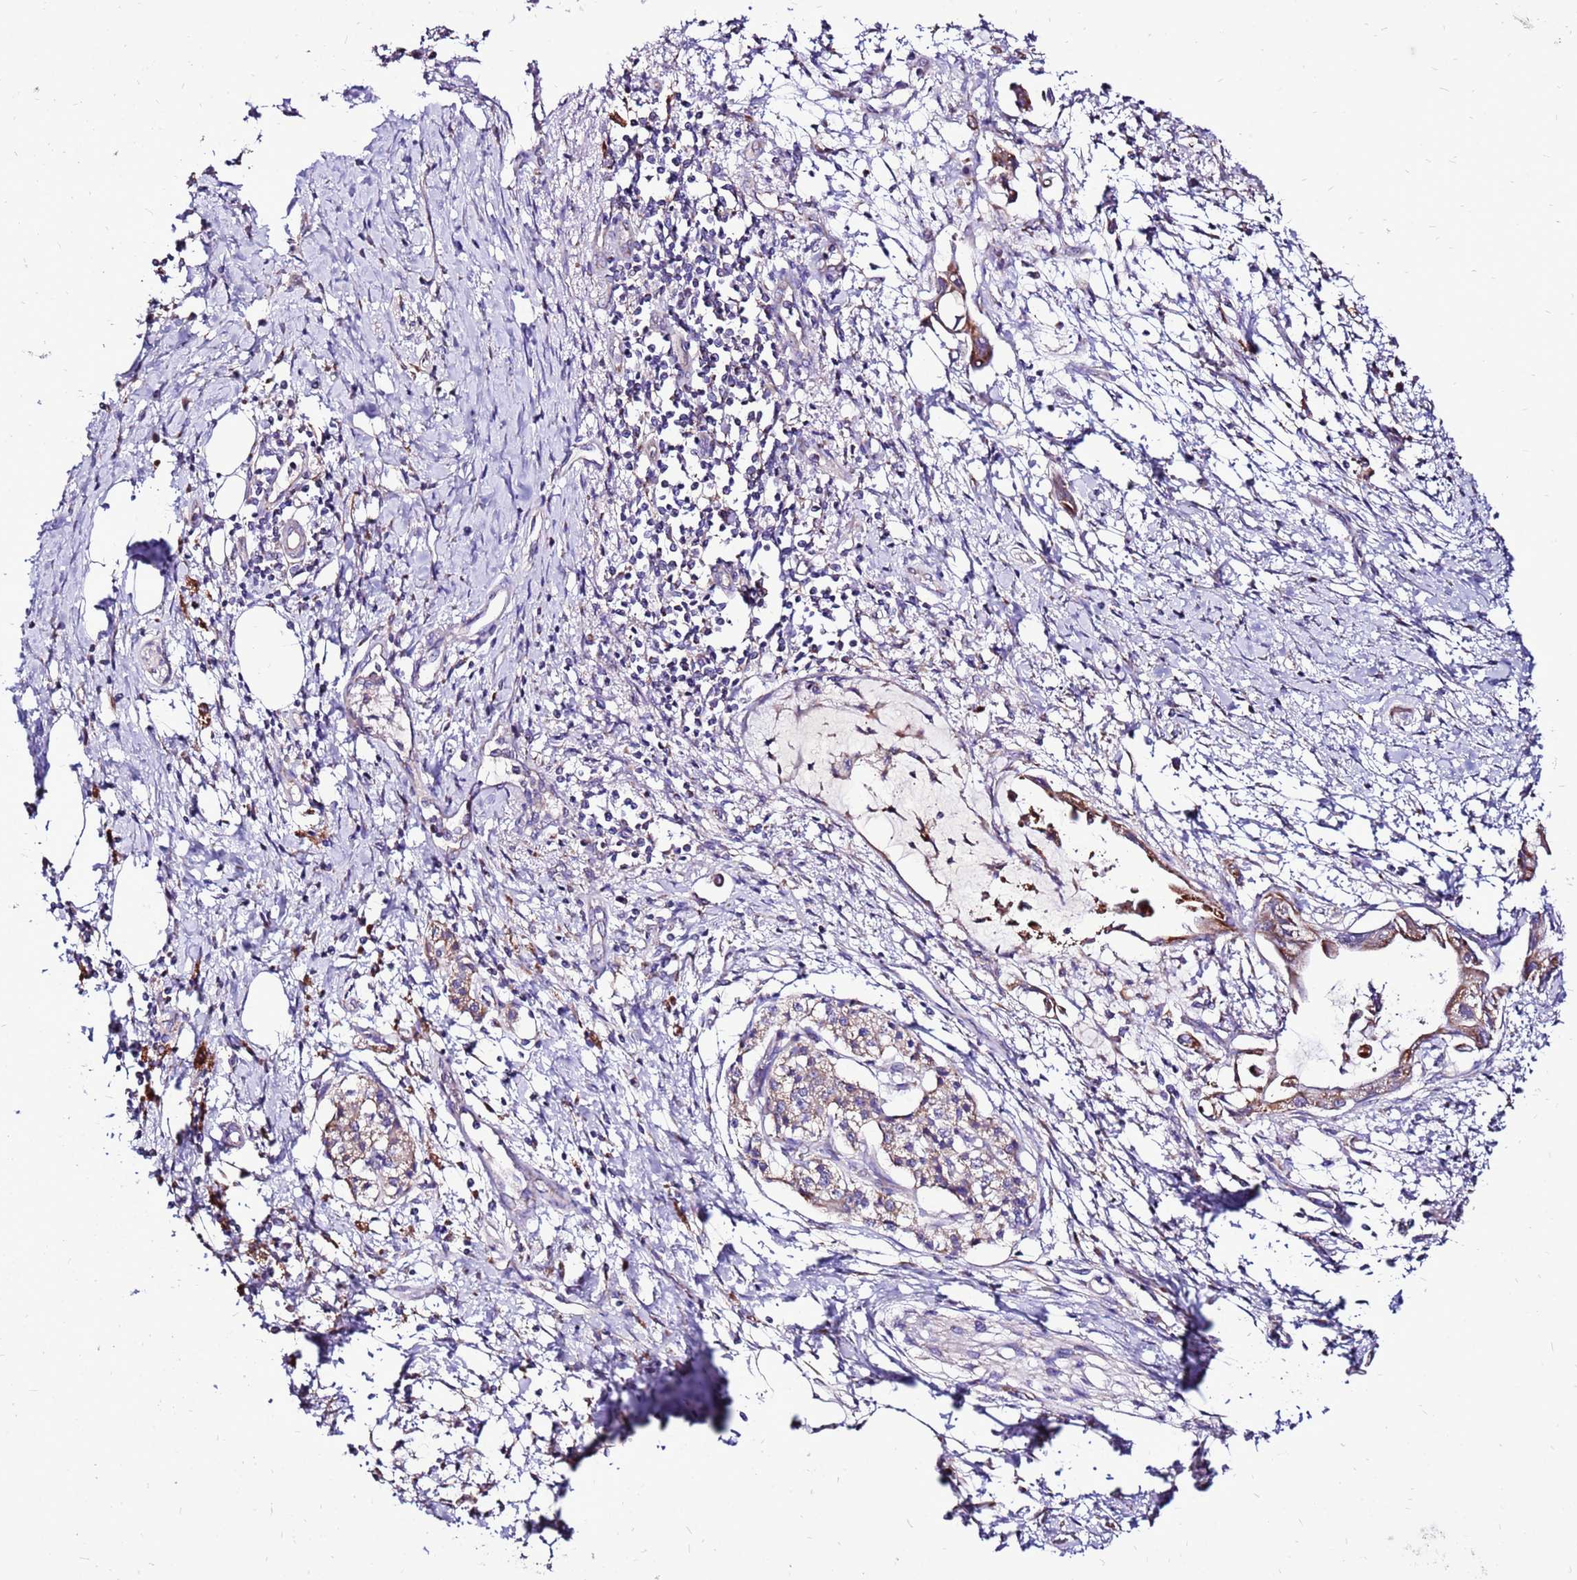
{"staining": {"intensity": "moderate", "quantity": "<25%", "location": "cytoplasmic/membranous"}, "tissue": "pancreatic cancer", "cell_type": "Tumor cells", "image_type": "cancer", "snomed": [{"axis": "morphology", "description": "Adenocarcinoma, NOS"}, {"axis": "topography", "description": "Pancreas"}], "caption": "IHC (DAB (3,3'-diaminobenzidine)) staining of human pancreatic cancer (adenocarcinoma) exhibits moderate cytoplasmic/membranous protein staining in about <25% of tumor cells.", "gene": "SPSB3", "patient": {"sex": "male", "age": 48}}